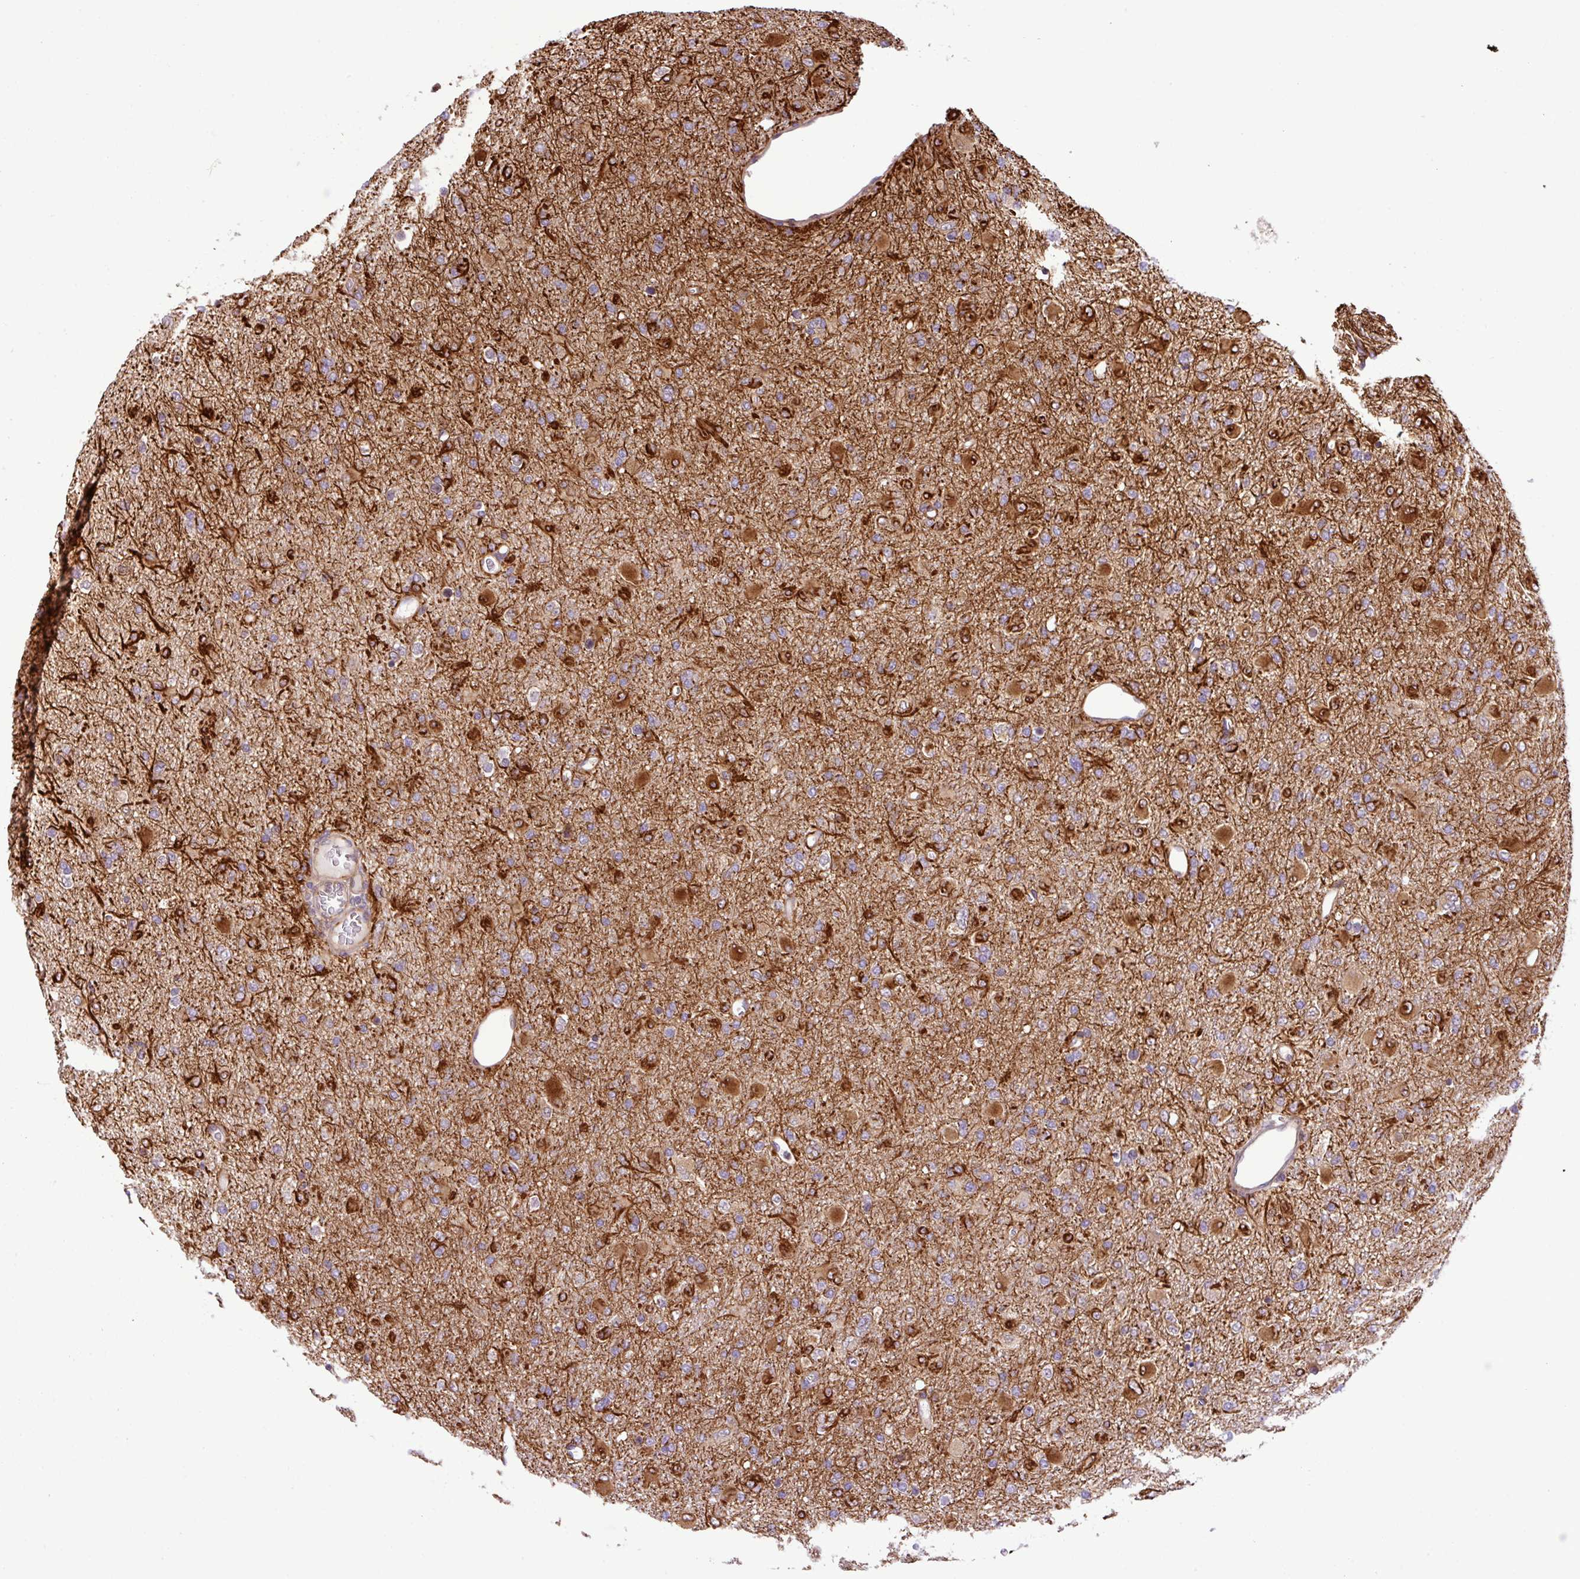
{"staining": {"intensity": "strong", "quantity": "<25%", "location": "cytoplasmic/membranous"}, "tissue": "glioma", "cell_type": "Tumor cells", "image_type": "cancer", "snomed": [{"axis": "morphology", "description": "Glioma, malignant, Low grade"}, {"axis": "topography", "description": "Brain"}], "caption": "This histopathology image exhibits immunohistochemistry staining of glioma, with medium strong cytoplasmic/membranous positivity in approximately <25% of tumor cells.", "gene": "DLGAP4", "patient": {"sex": "male", "age": 65}}